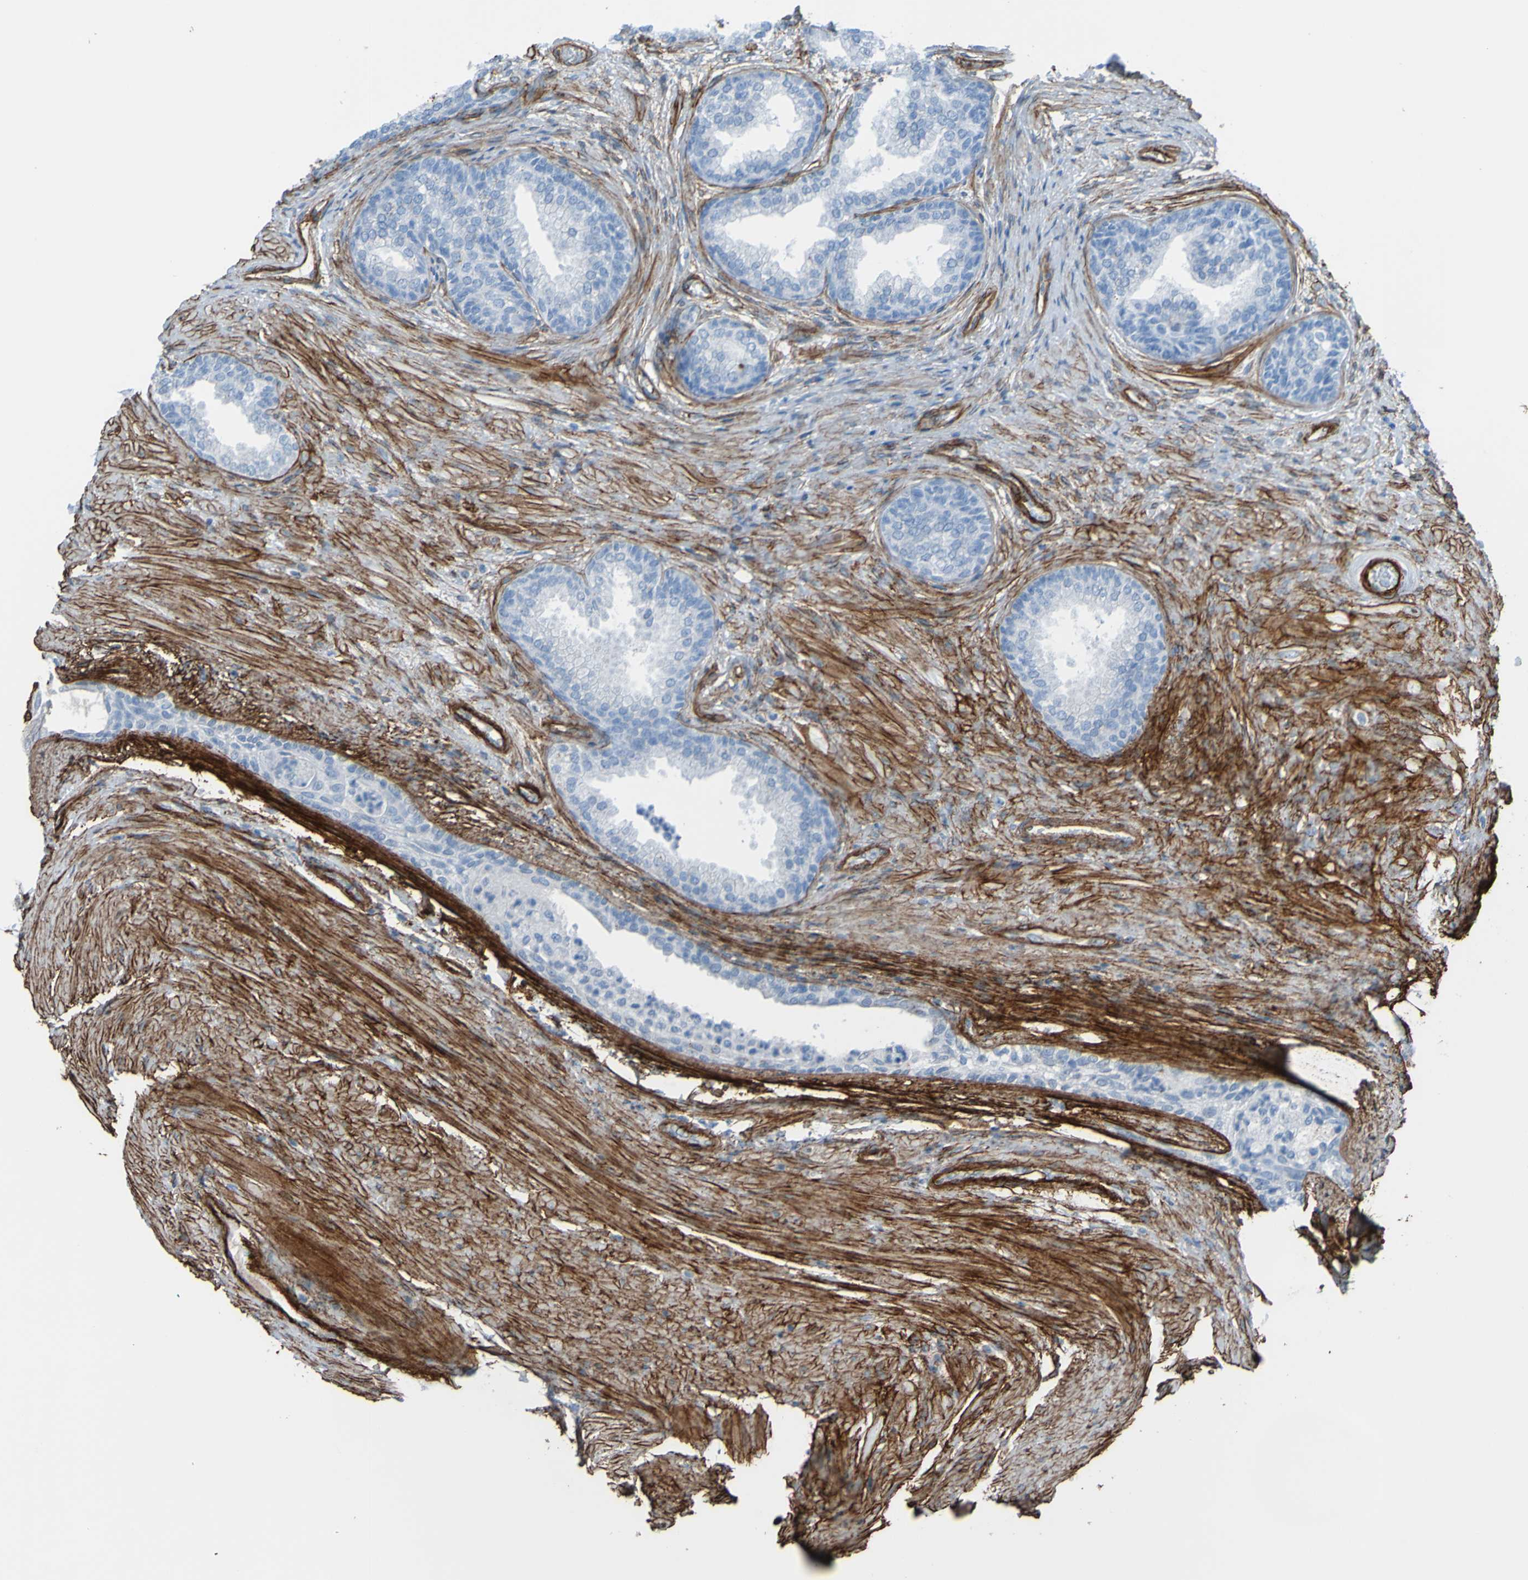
{"staining": {"intensity": "negative", "quantity": "none", "location": "none"}, "tissue": "prostate", "cell_type": "Glandular cells", "image_type": "normal", "snomed": [{"axis": "morphology", "description": "Normal tissue, NOS"}, {"axis": "topography", "description": "Prostate"}], "caption": "Prostate was stained to show a protein in brown. There is no significant staining in glandular cells.", "gene": "COL4A2", "patient": {"sex": "male", "age": 76}}